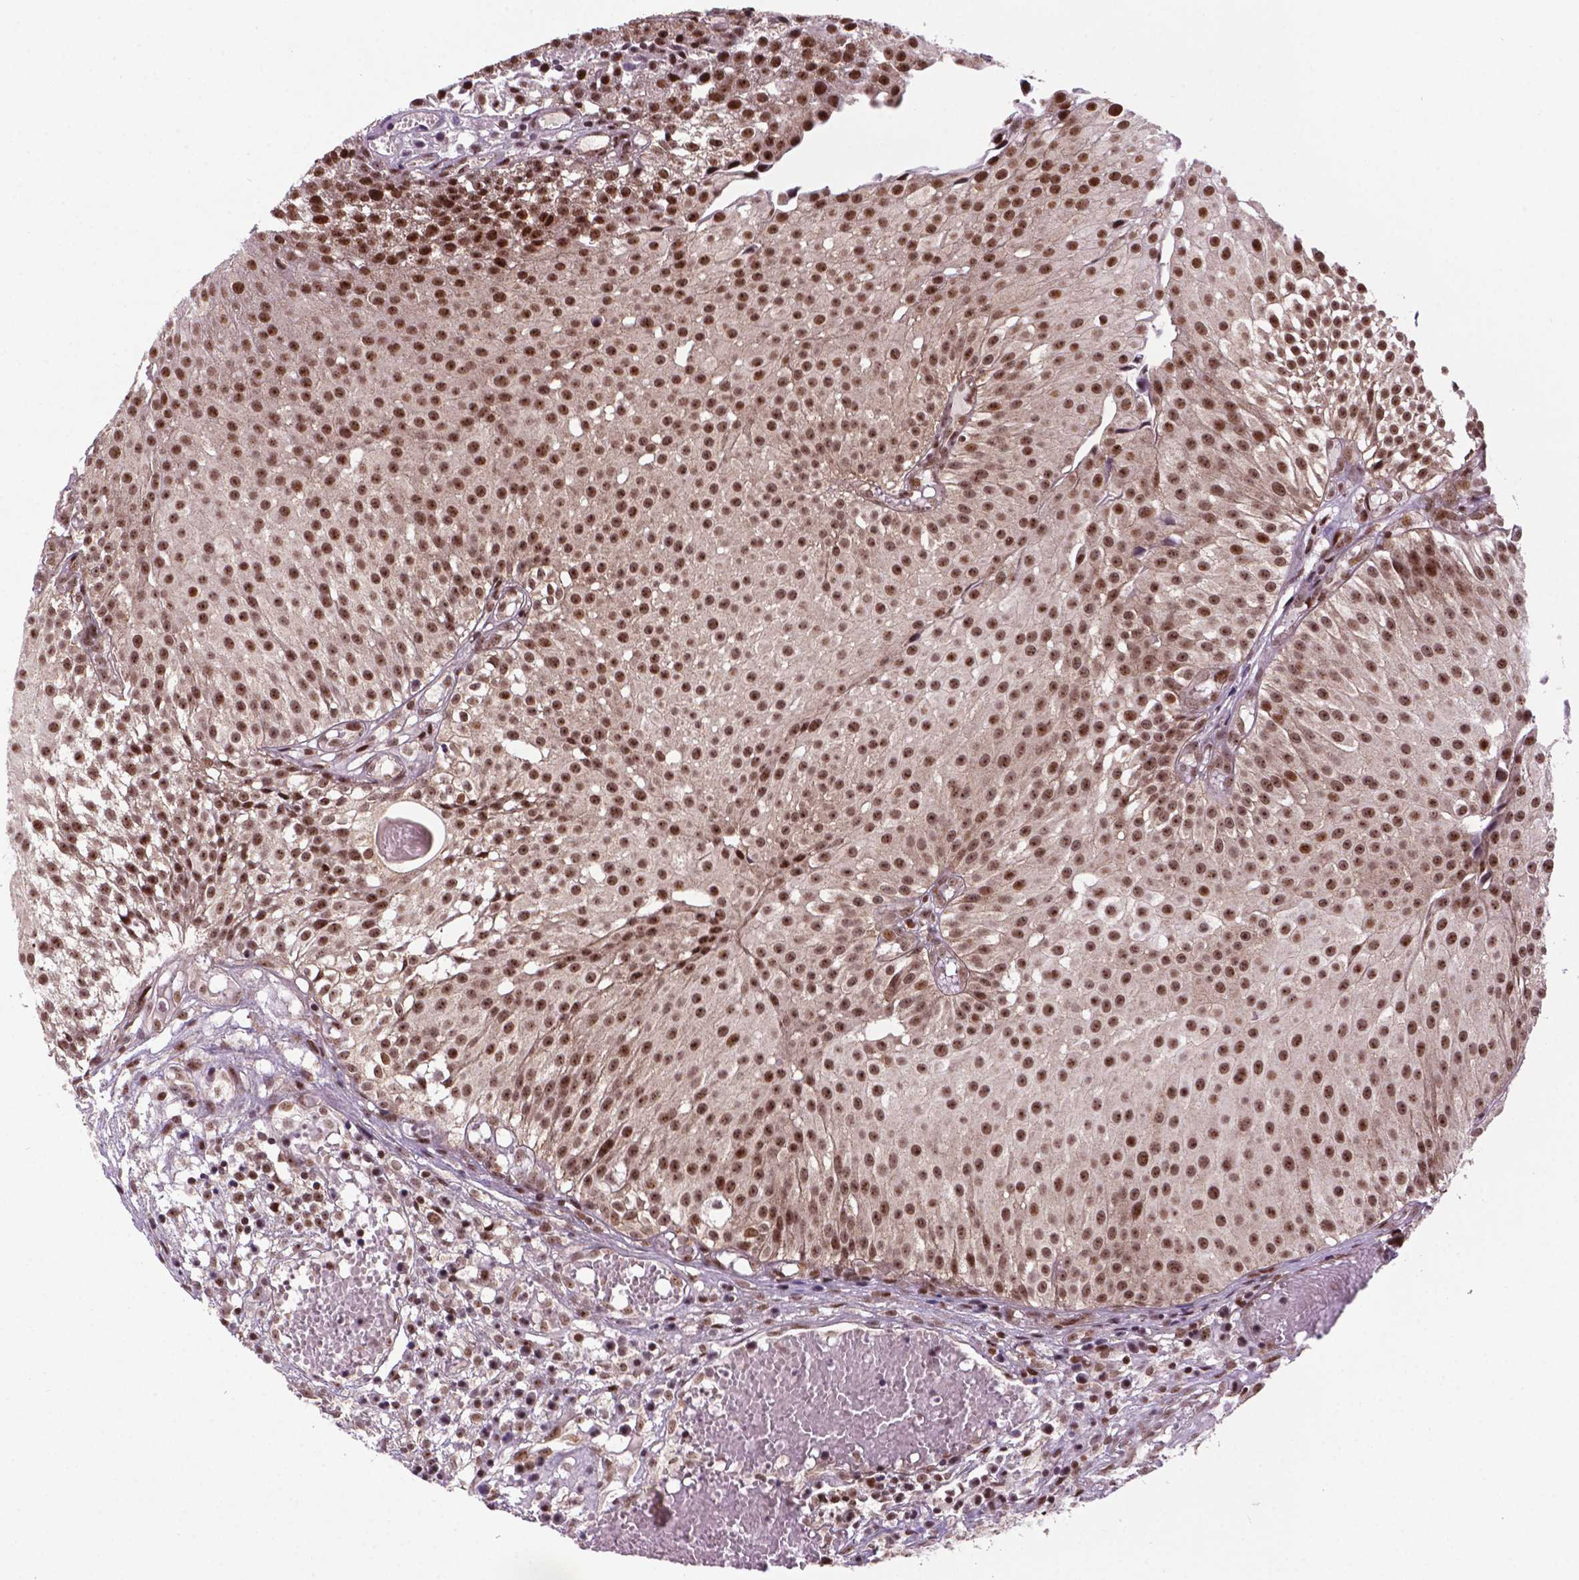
{"staining": {"intensity": "strong", "quantity": ">75%", "location": "nuclear"}, "tissue": "urothelial cancer", "cell_type": "Tumor cells", "image_type": "cancer", "snomed": [{"axis": "morphology", "description": "Urothelial carcinoma, Low grade"}, {"axis": "topography", "description": "Urinary bladder"}], "caption": "A brown stain shows strong nuclear staining of a protein in human low-grade urothelial carcinoma tumor cells.", "gene": "CSNK2A1", "patient": {"sex": "male", "age": 79}}